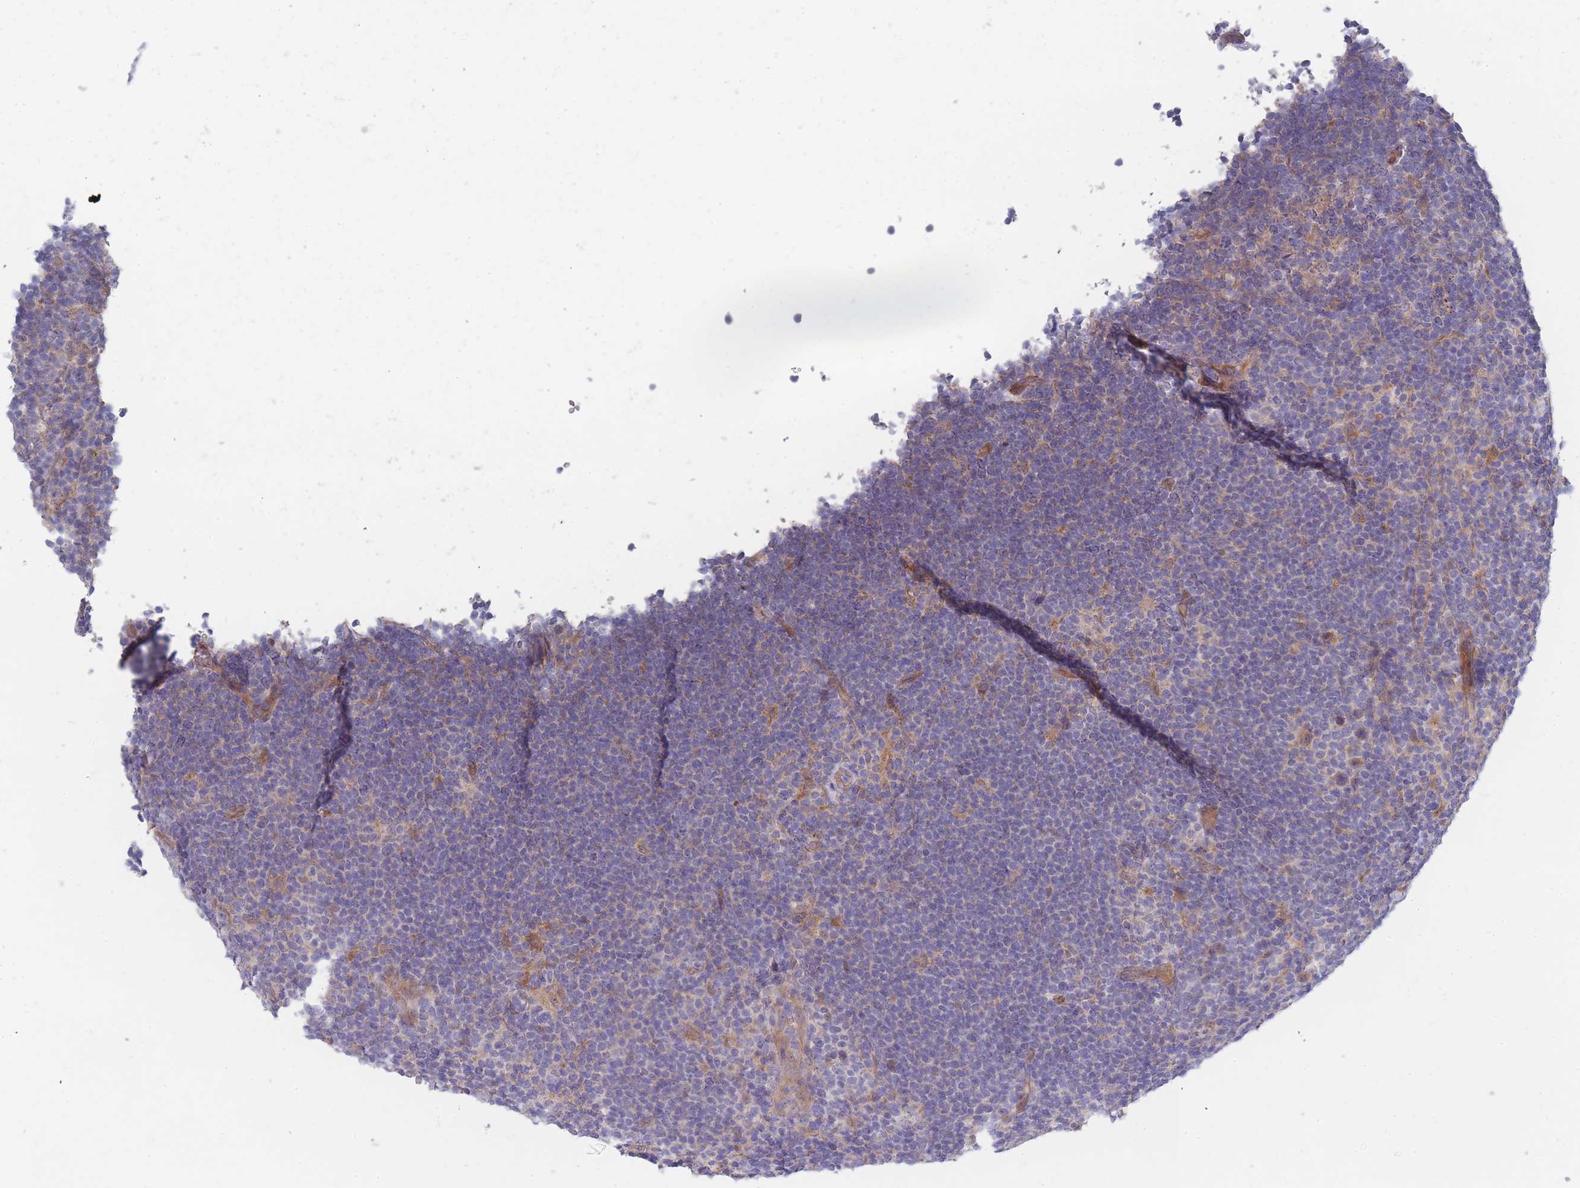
{"staining": {"intensity": "weak", "quantity": "25%-75%", "location": "cytoplasmic/membranous"}, "tissue": "lymphoma", "cell_type": "Tumor cells", "image_type": "cancer", "snomed": [{"axis": "morphology", "description": "Hodgkin's disease, NOS"}, {"axis": "topography", "description": "Lymph node"}], "caption": "Immunohistochemical staining of lymphoma exhibits low levels of weak cytoplasmic/membranous positivity in approximately 25%-75% of tumor cells. (brown staining indicates protein expression, while blue staining denotes nuclei).", "gene": "NUB1", "patient": {"sex": "female", "age": 57}}